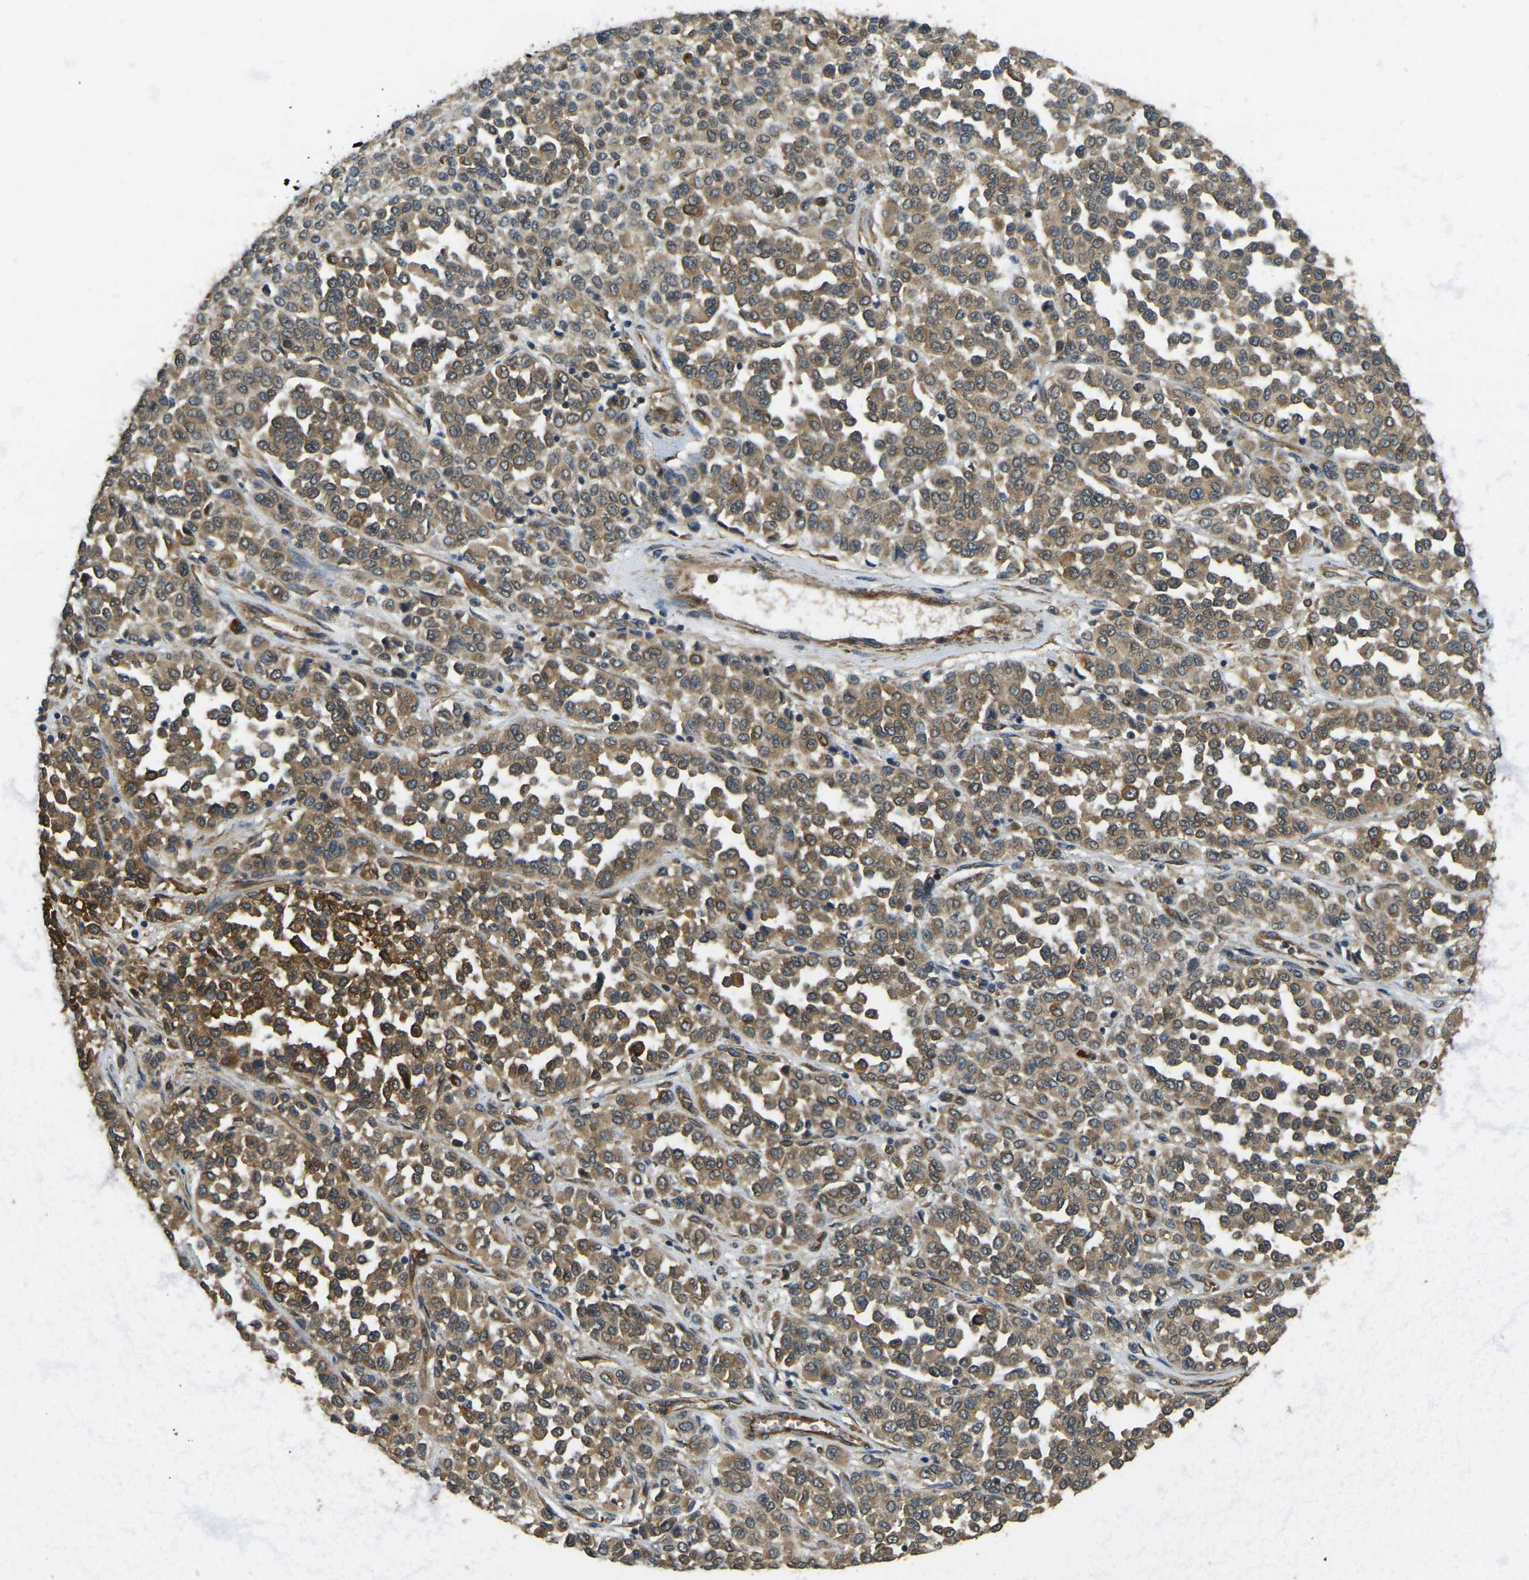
{"staining": {"intensity": "moderate", "quantity": ">75%", "location": "cytoplasmic/membranous"}, "tissue": "melanoma", "cell_type": "Tumor cells", "image_type": "cancer", "snomed": [{"axis": "morphology", "description": "Malignant melanoma, Metastatic site"}, {"axis": "topography", "description": "Pancreas"}], "caption": "Protein staining exhibits moderate cytoplasmic/membranous staining in about >75% of tumor cells in malignant melanoma (metastatic site). The staining is performed using DAB (3,3'-diaminobenzidine) brown chromogen to label protein expression. The nuclei are counter-stained blue using hematoxylin.", "gene": "ERGIC1", "patient": {"sex": "female", "age": 30}}